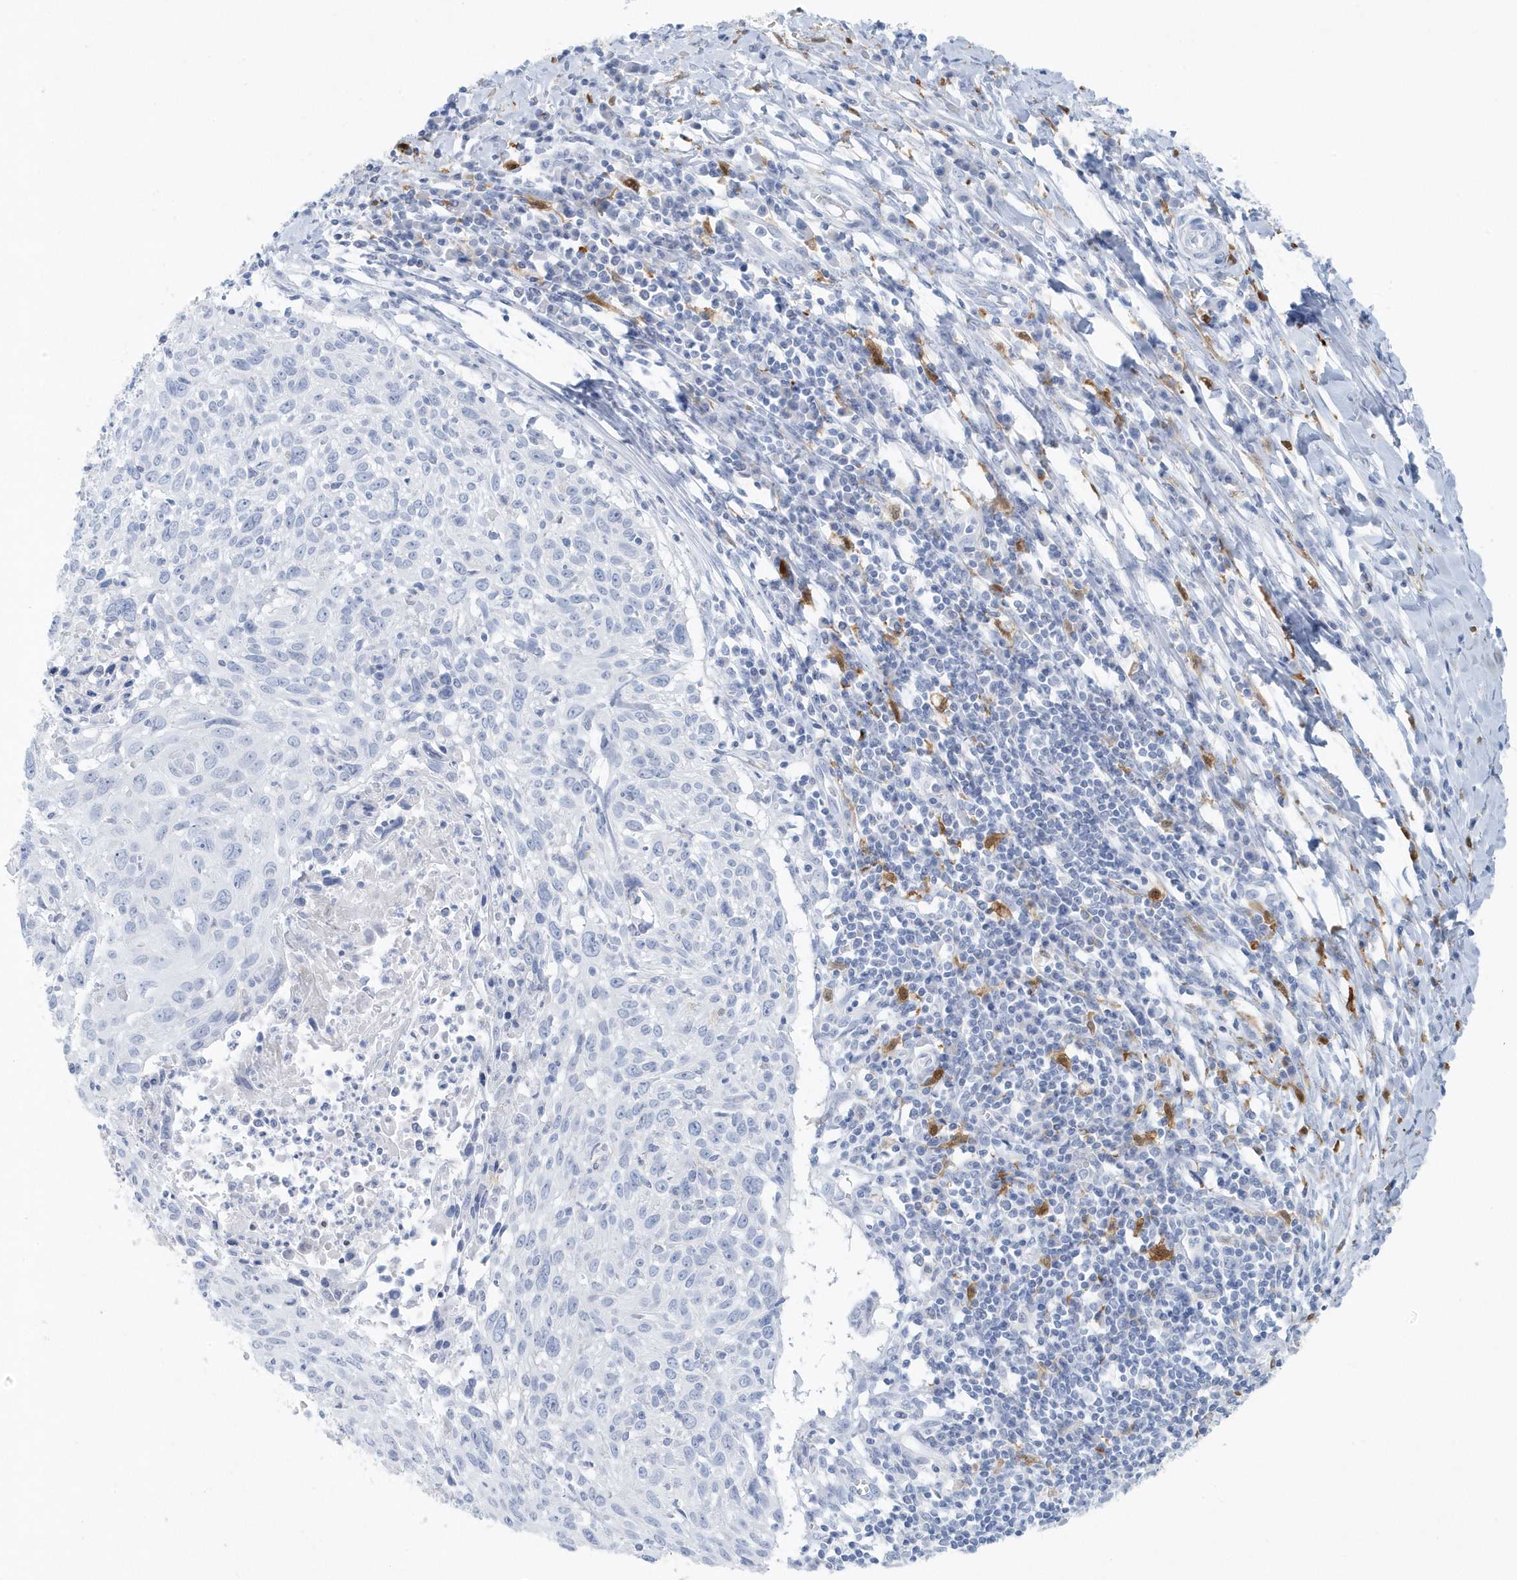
{"staining": {"intensity": "negative", "quantity": "none", "location": "none"}, "tissue": "cervical cancer", "cell_type": "Tumor cells", "image_type": "cancer", "snomed": [{"axis": "morphology", "description": "Squamous cell carcinoma, NOS"}, {"axis": "topography", "description": "Cervix"}], "caption": "Tumor cells show no significant expression in cervical cancer.", "gene": "FAM98A", "patient": {"sex": "female", "age": 51}}